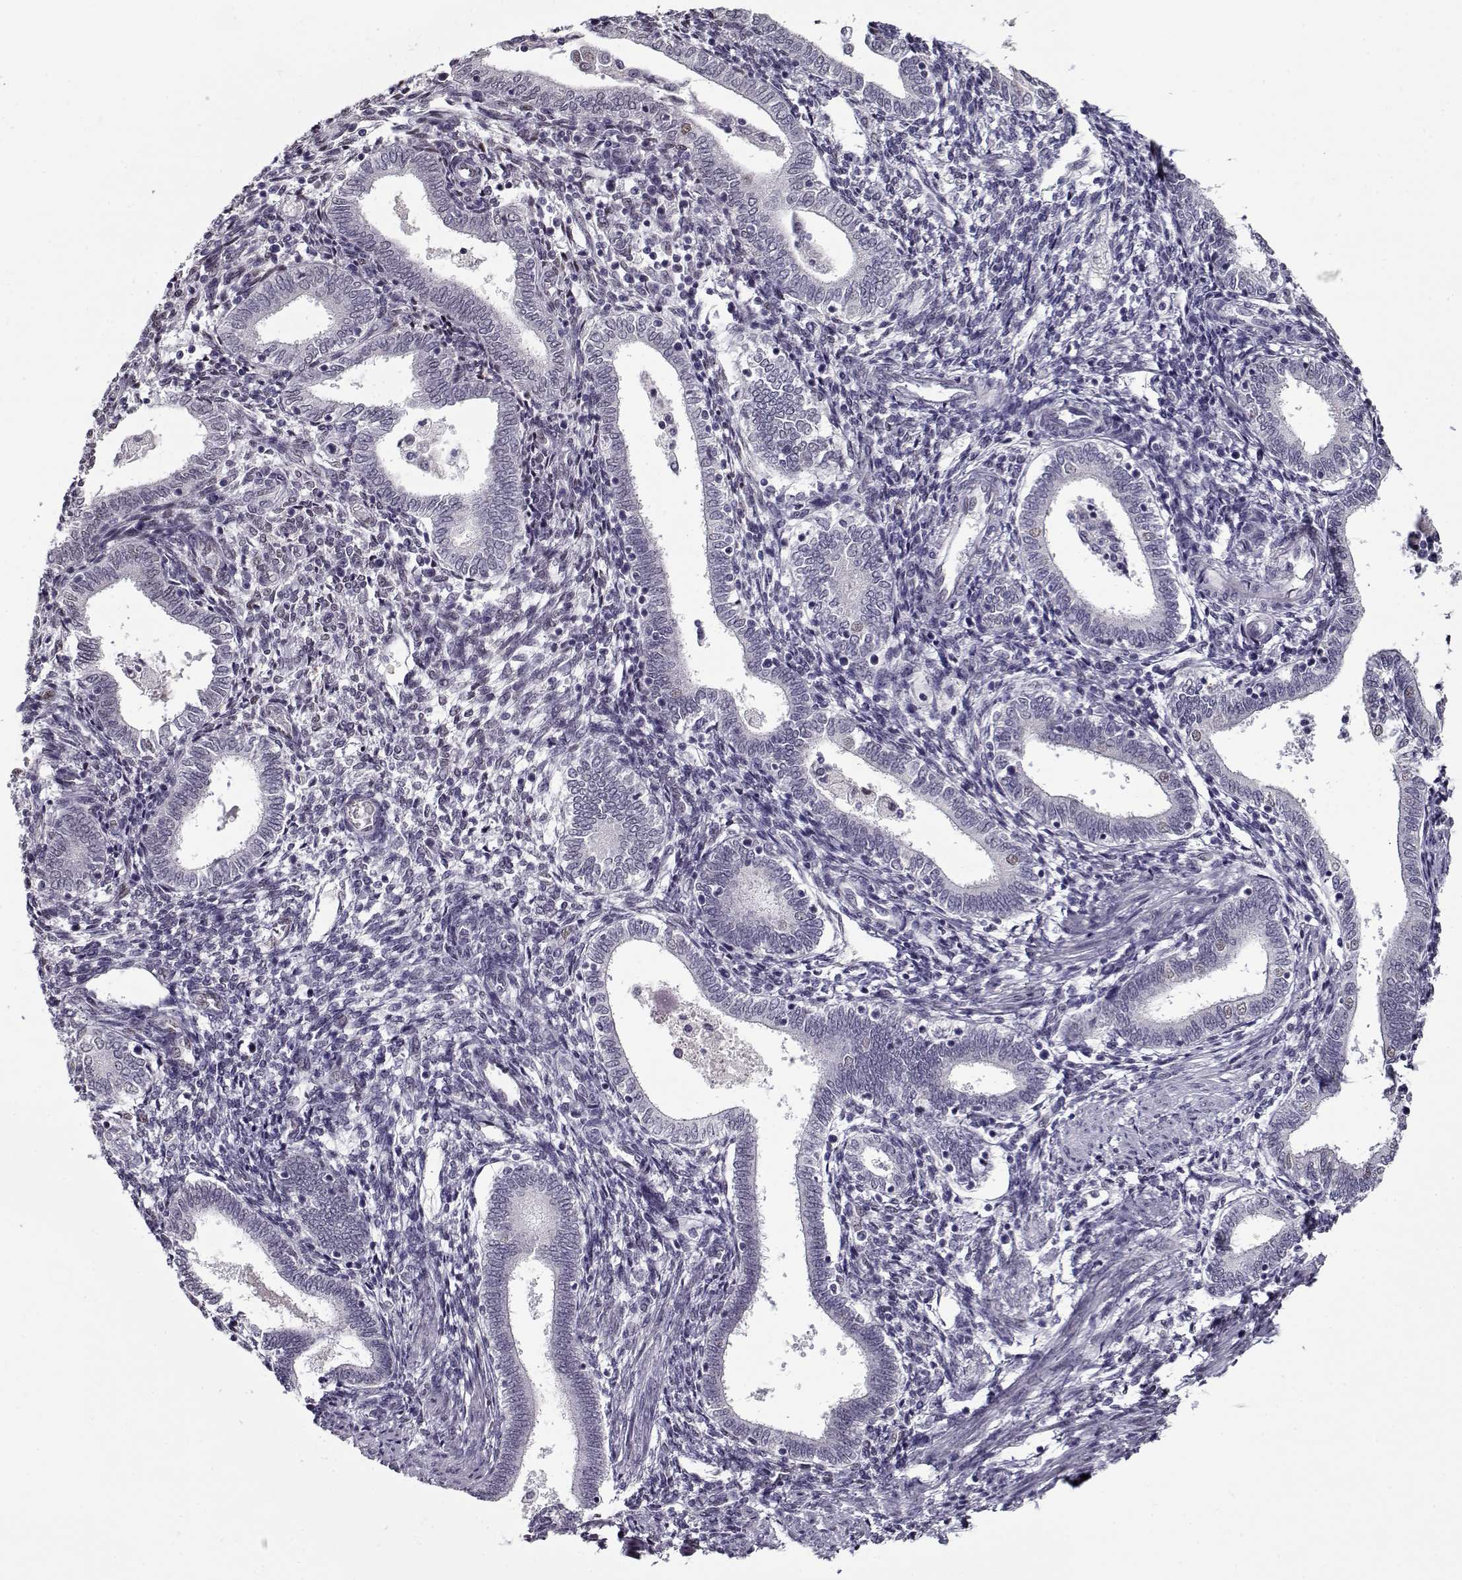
{"staining": {"intensity": "weak", "quantity": "<25%", "location": "nuclear"}, "tissue": "endometrium", "cell_type": "Cells in endometrial stroma", "image_type": "normal", "snomed": [{"axis": "morphology", "description": "Normal tissue, NOS"}, {"axis": "topography", "description": "Endometrium"}], "caption": "Unremarkable endometrium was stained to show a protein in brown. There is no significant staining in cells in endometrial stroma. Brightfield microscopy of immunohistochemistry stained with DAB (3,3'-diaminobenzidine) (brown) and hematoxylin (blue), captured at high magnification.", "gene": "PRMT1", "patient": {"sex": "female", "age": 42}}